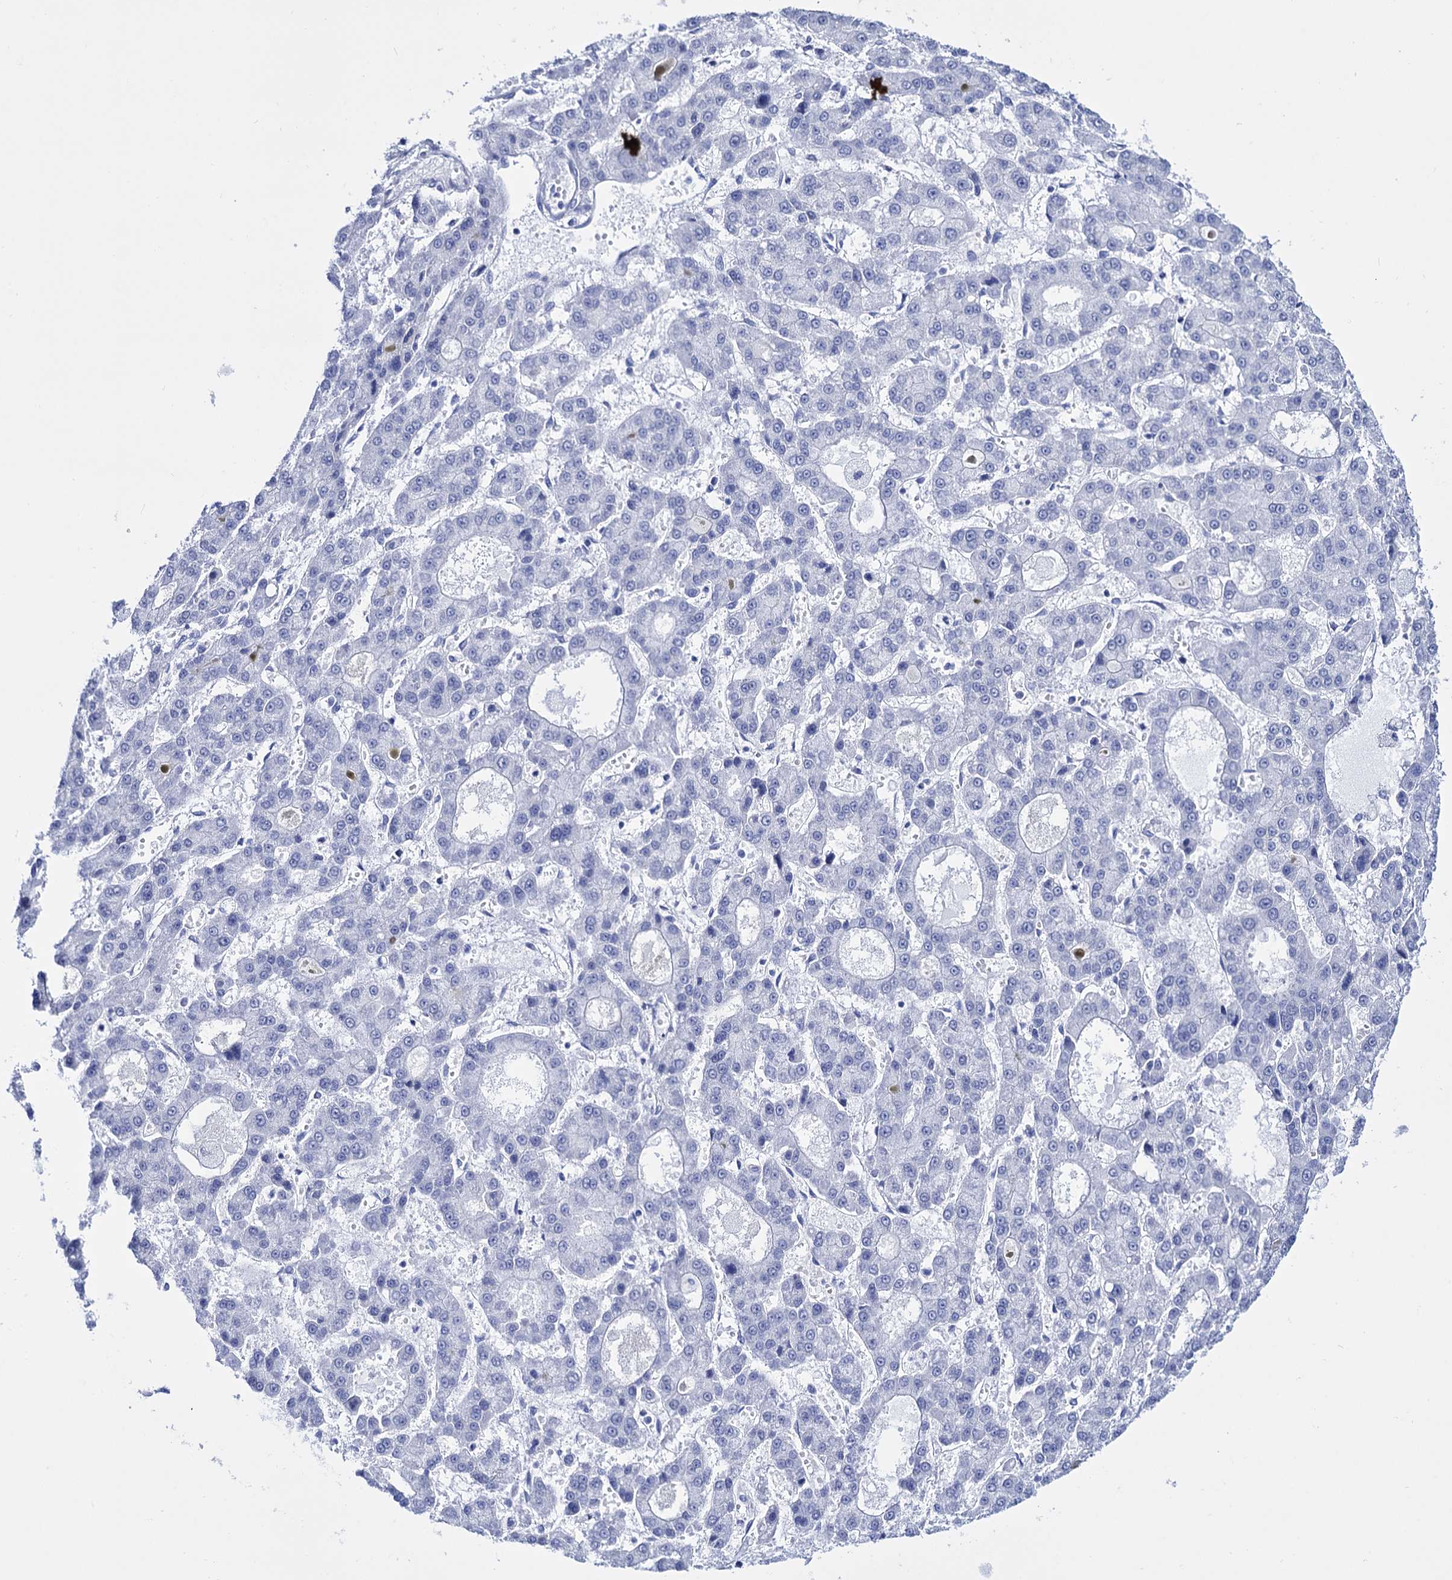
{"staining": {"intensity": "negative", "quantity": "none", "location": "none"}, "tissue": "liver cancer", "cell_type": "Tumor cells", "image_type": "cancer", "snomed": [{"axis": "morphology", "description": "Carcinoma, Hepatocellular, NOS"}, {"axis": "topography", "description": "Liver"}], "caption": "Immunohistochemistry micrograph of hepatocellular carcinoma (liver) stained for a protein (brown), which shows no staining in tumor cells.", "gene": "MICAL2", "patient": {"sex": "male", "age": 70}}